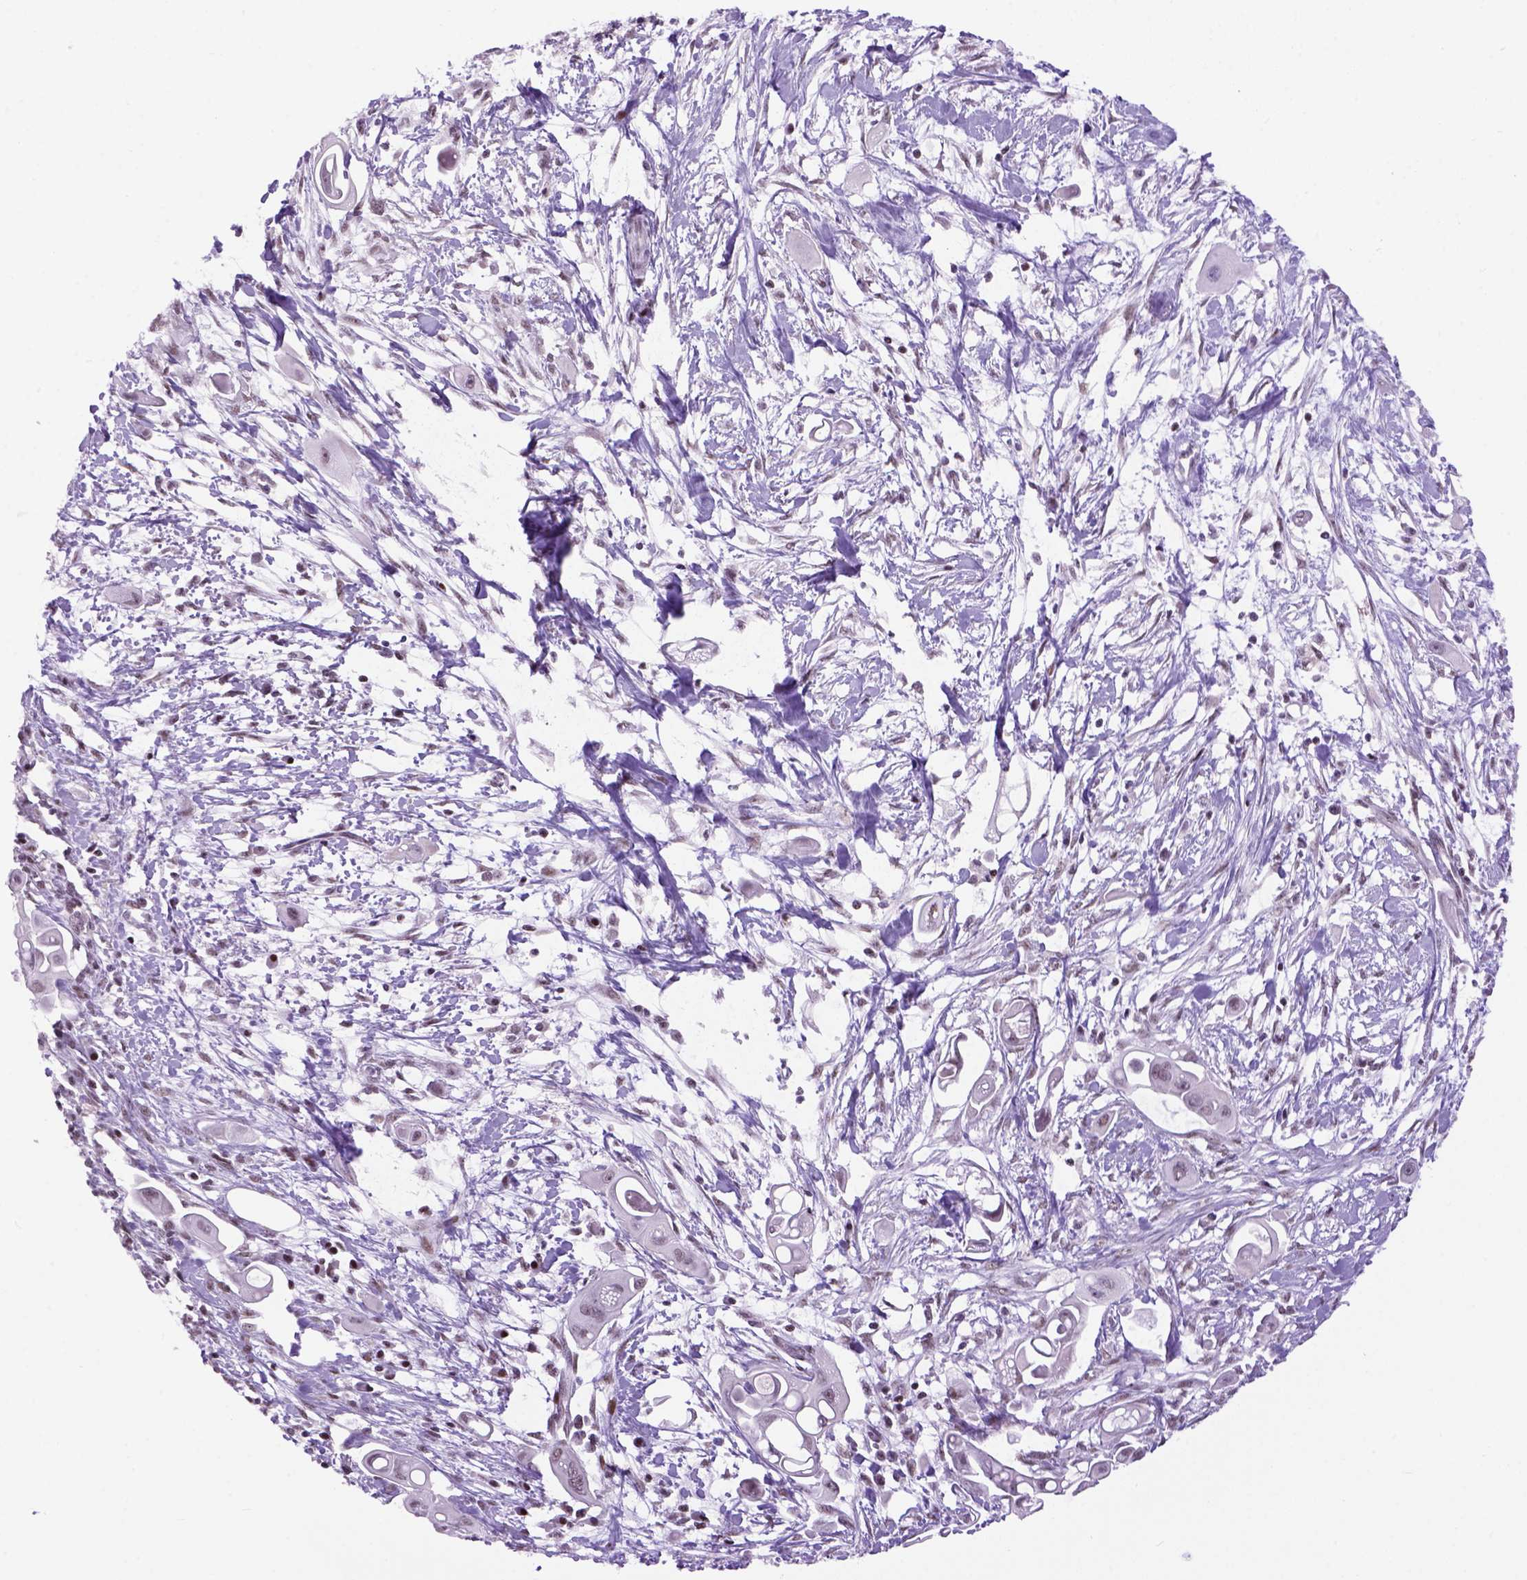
{"staining": {"intensity": "negative", "quantity": "none", "location": "none"}, "tissue": "pancreatic cancer", "cell_type": "Tumor cells", "image_type": "cancer", "snomed": [{"axis": "morphology", "description": "Adenocarcinoma, NOS"}, {"axis": "topography", "description": "Pancreas"}], "caption": "Human pancreatic adenocarcinoma stained for a protein using IHC reveals no staining in tumor cells.", "gene": "TBPL1", "patient": {"sex": "male", "age": 50}}